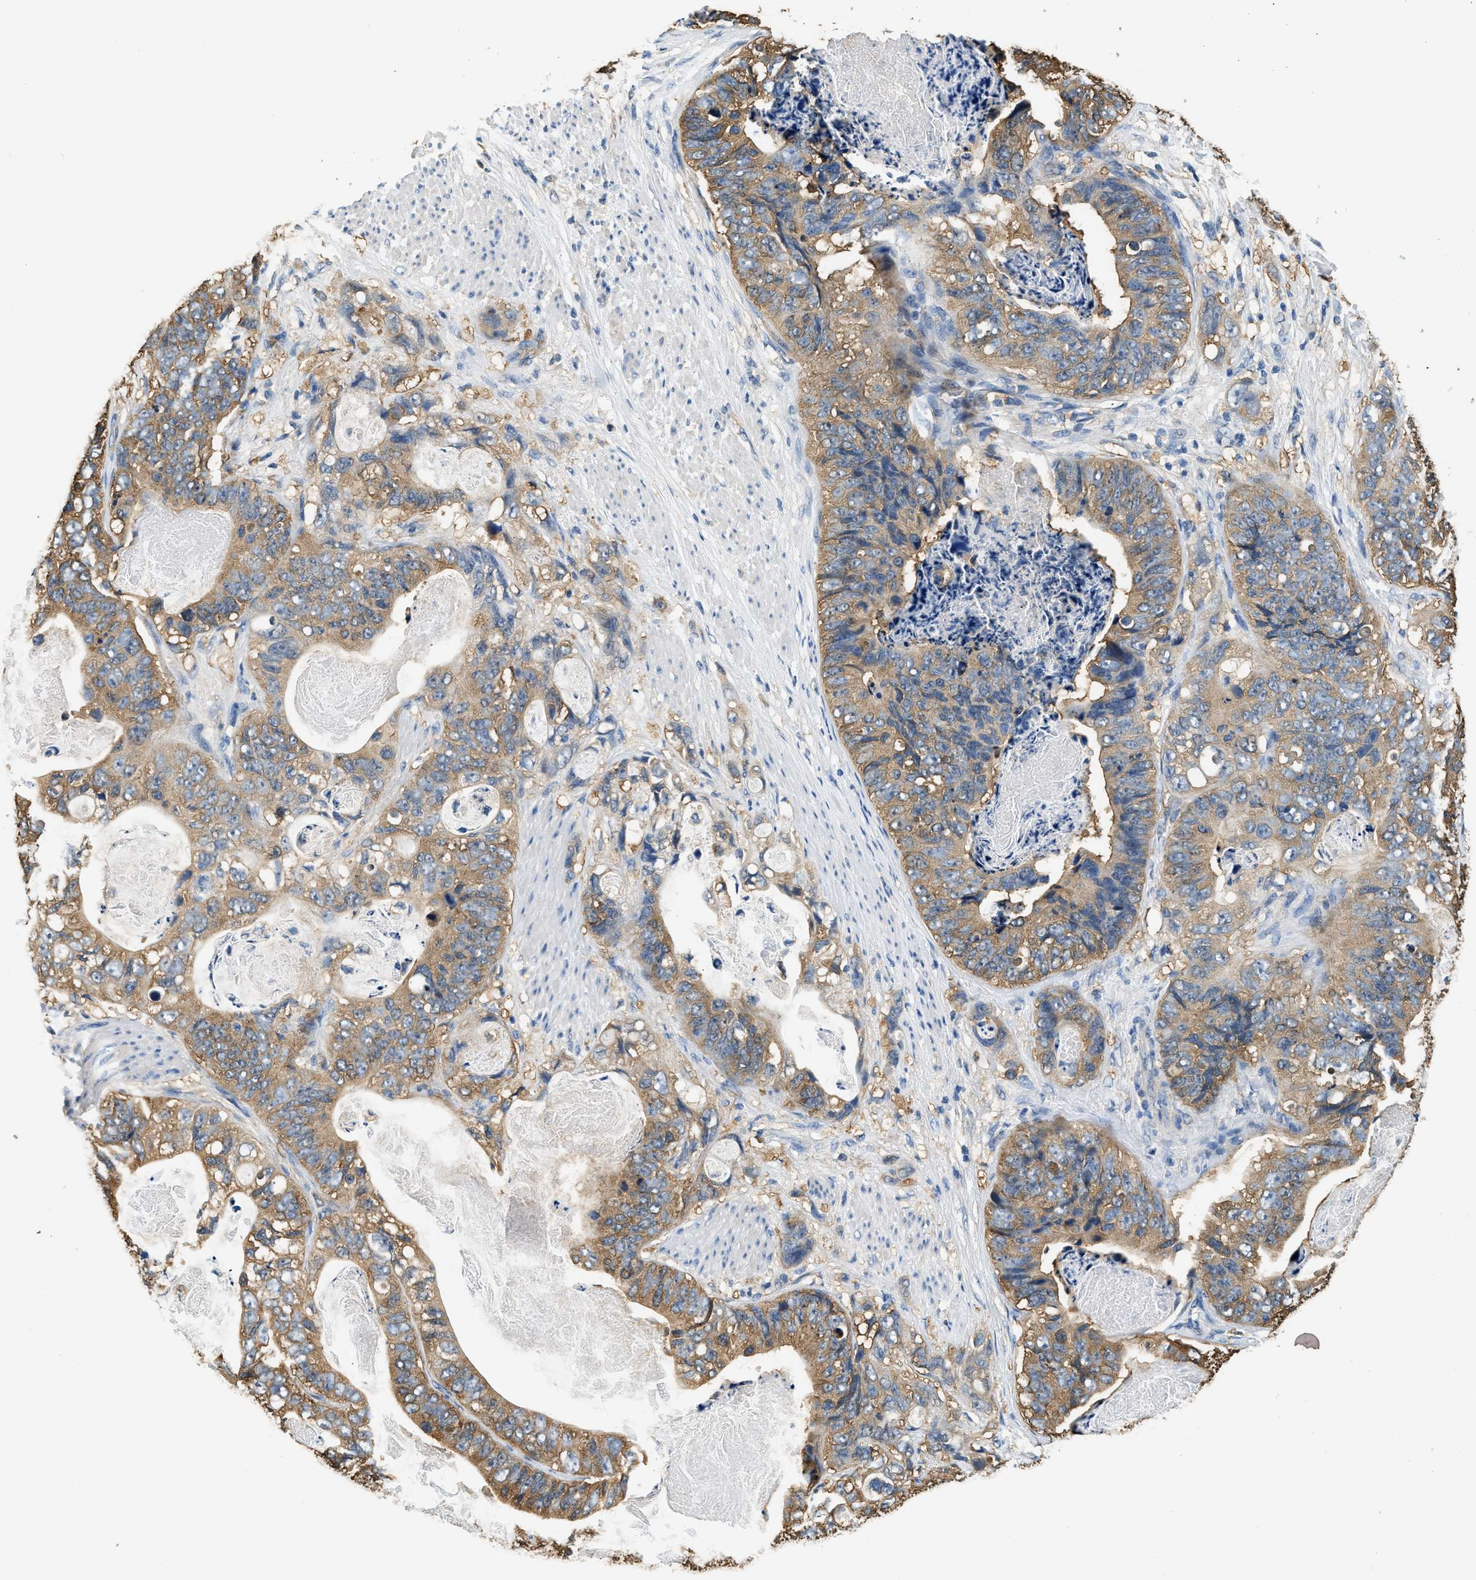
{"staining": {"intensity": "moderate", "quantity": ">75%", "location": "cytoplasmic/membranous"}, "tissue": "stomach cancer", "cell_type": "Tumor cells", "image_type": "cancer", "snomed": [{"axis": "morphology", "description": "Adenocarcinoma, NOS"}, {"axis": "topography", "description": "Stomach"}], "caption": "A photomicrograph of stomach cancer (adenocarcinoma) stained for a protein shows moderate cytoplasmic/membranous brown staining in tumor cells. The staining was performed using DAB to visualize the protein expression in brown, while the nuclei were stained in blue with hematoxylin (Magnification: 20x).", "gene": "PPP2R1B", "patient": {"sex": "female", "age": 89}}